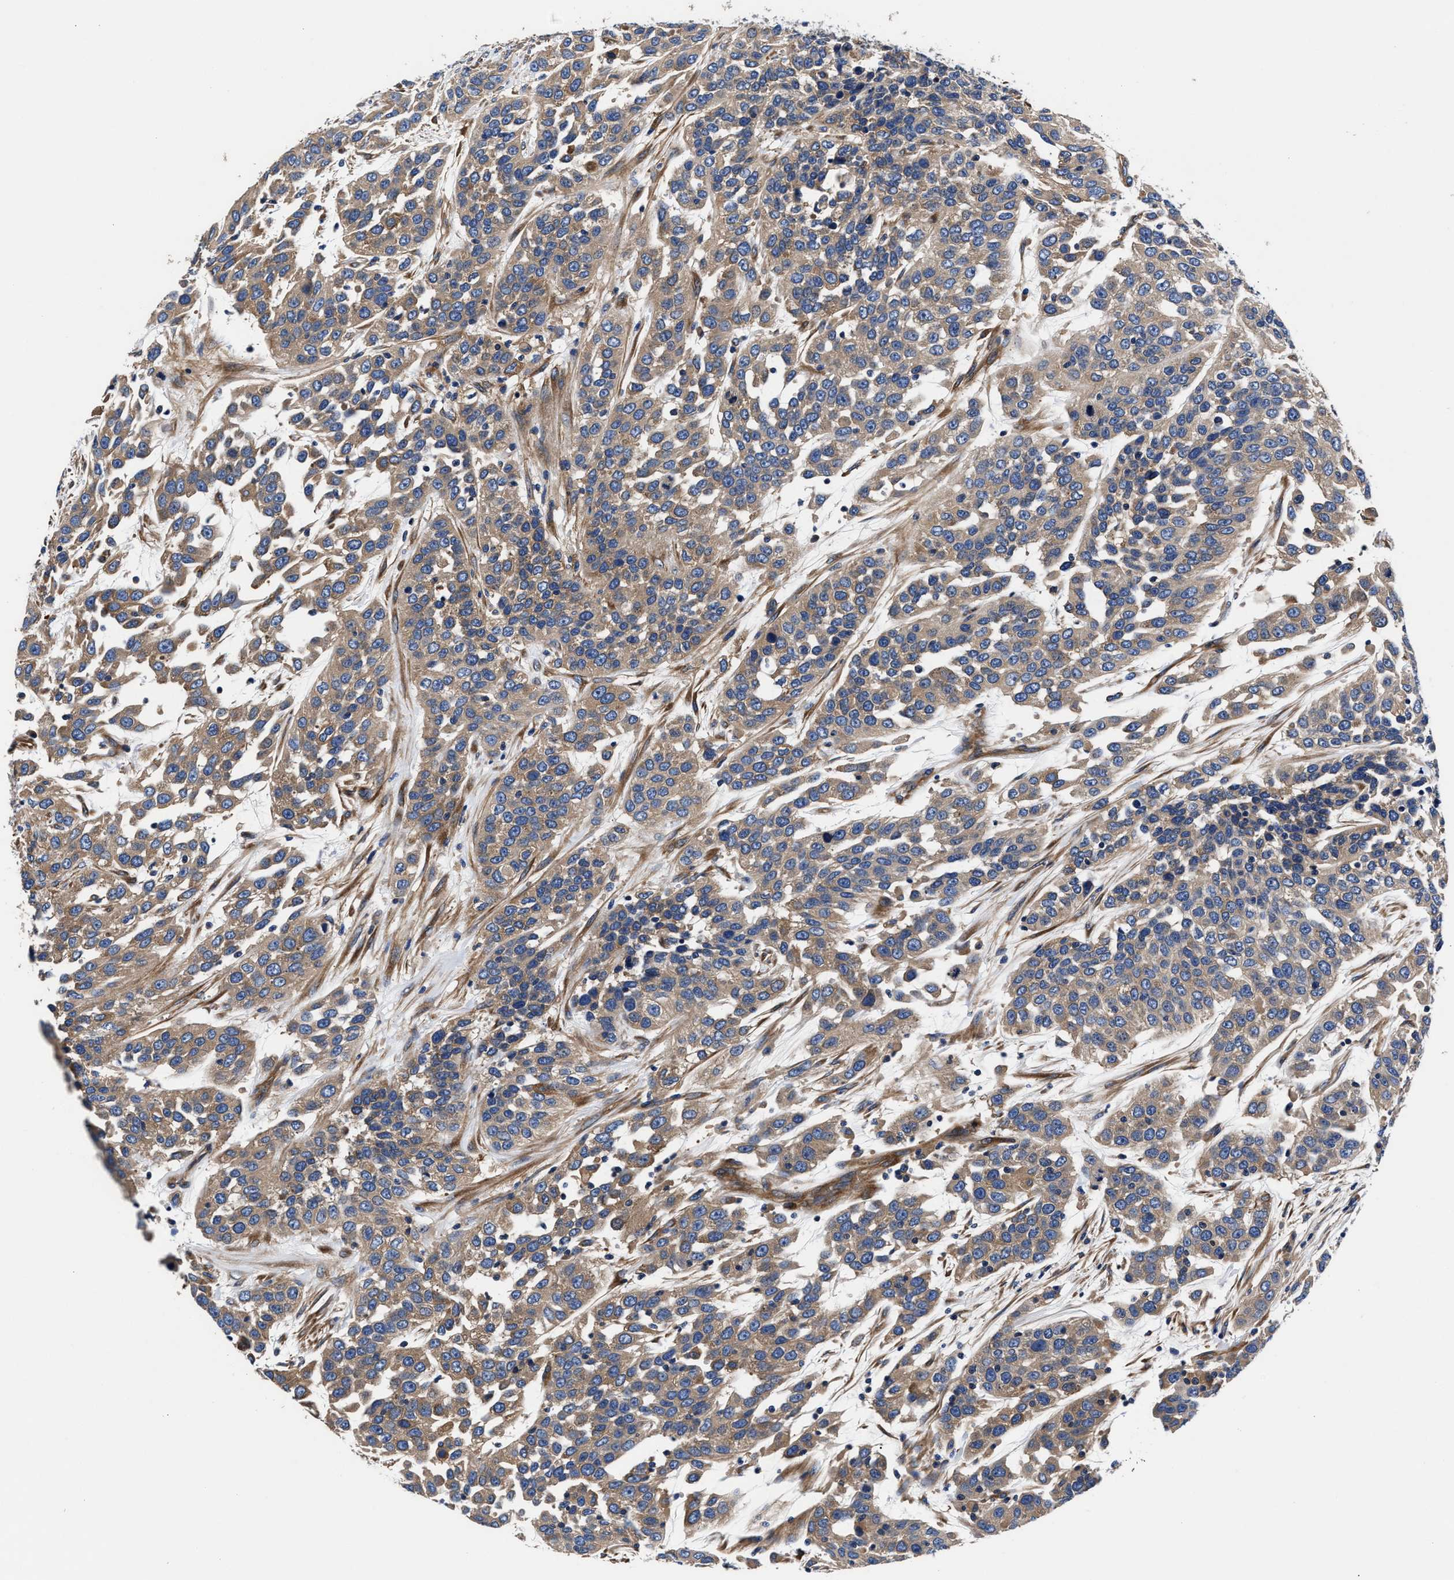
{"staining": {"intensity": "moderate", "quantity": ">75%", "location": "cytoplasmic/membranous"}, "tissue": "urothelial cancer", "cell_type": "Tumor cells", "image_type": "cancer", "snomed": [{"axis": "morphology", "description": "Urothelial carcinoma, High grade"}, {"axis": "topography", "description": "Urinary bladder"}], "caption": "High-power microscopy captured an immunohistochemistry micrograph of urothelial cancer, revealing moderate cytoplasmic/membranous positivity in approximately >75% of tumor cells.", "gene": "SH3GL1", "patient": {"sex": "female", "age": 80}}